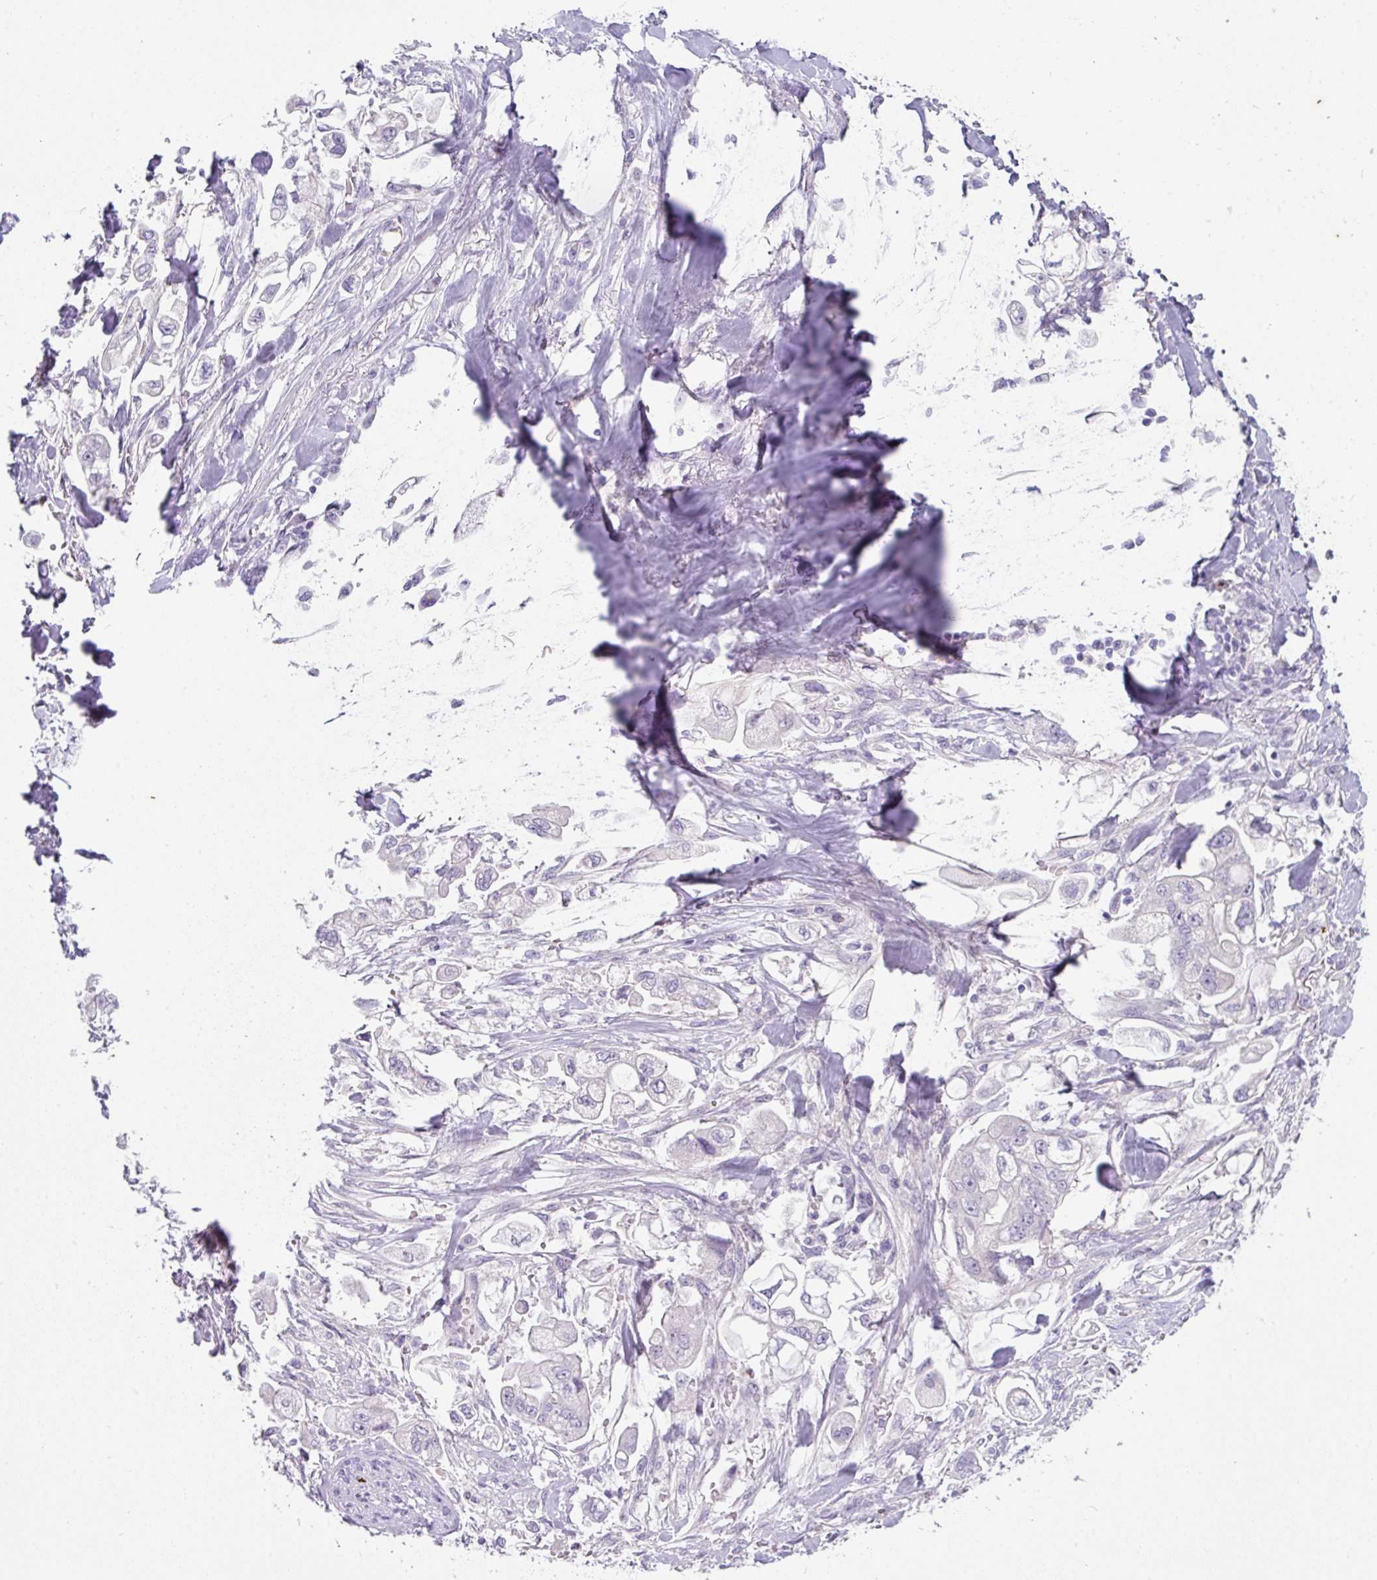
{"staining": {"intensity": "negative", "quantity": "none", "location": "none"}, "tissue": "stomach cancer", "cell_type": "Tumor cells", "image_type": "cancer", "snomed": [{"axis": "morphology", "description": "Adenocarcinoma, NOS"}, {"axis": "topography", "description": "Stomach"}], "caption": "Immunohistochemical staining of human stomach cancer displays no significant positivity in tumor cells.", "gene": "OR52N1", "patient": {"sex": "male", "age": 62}}